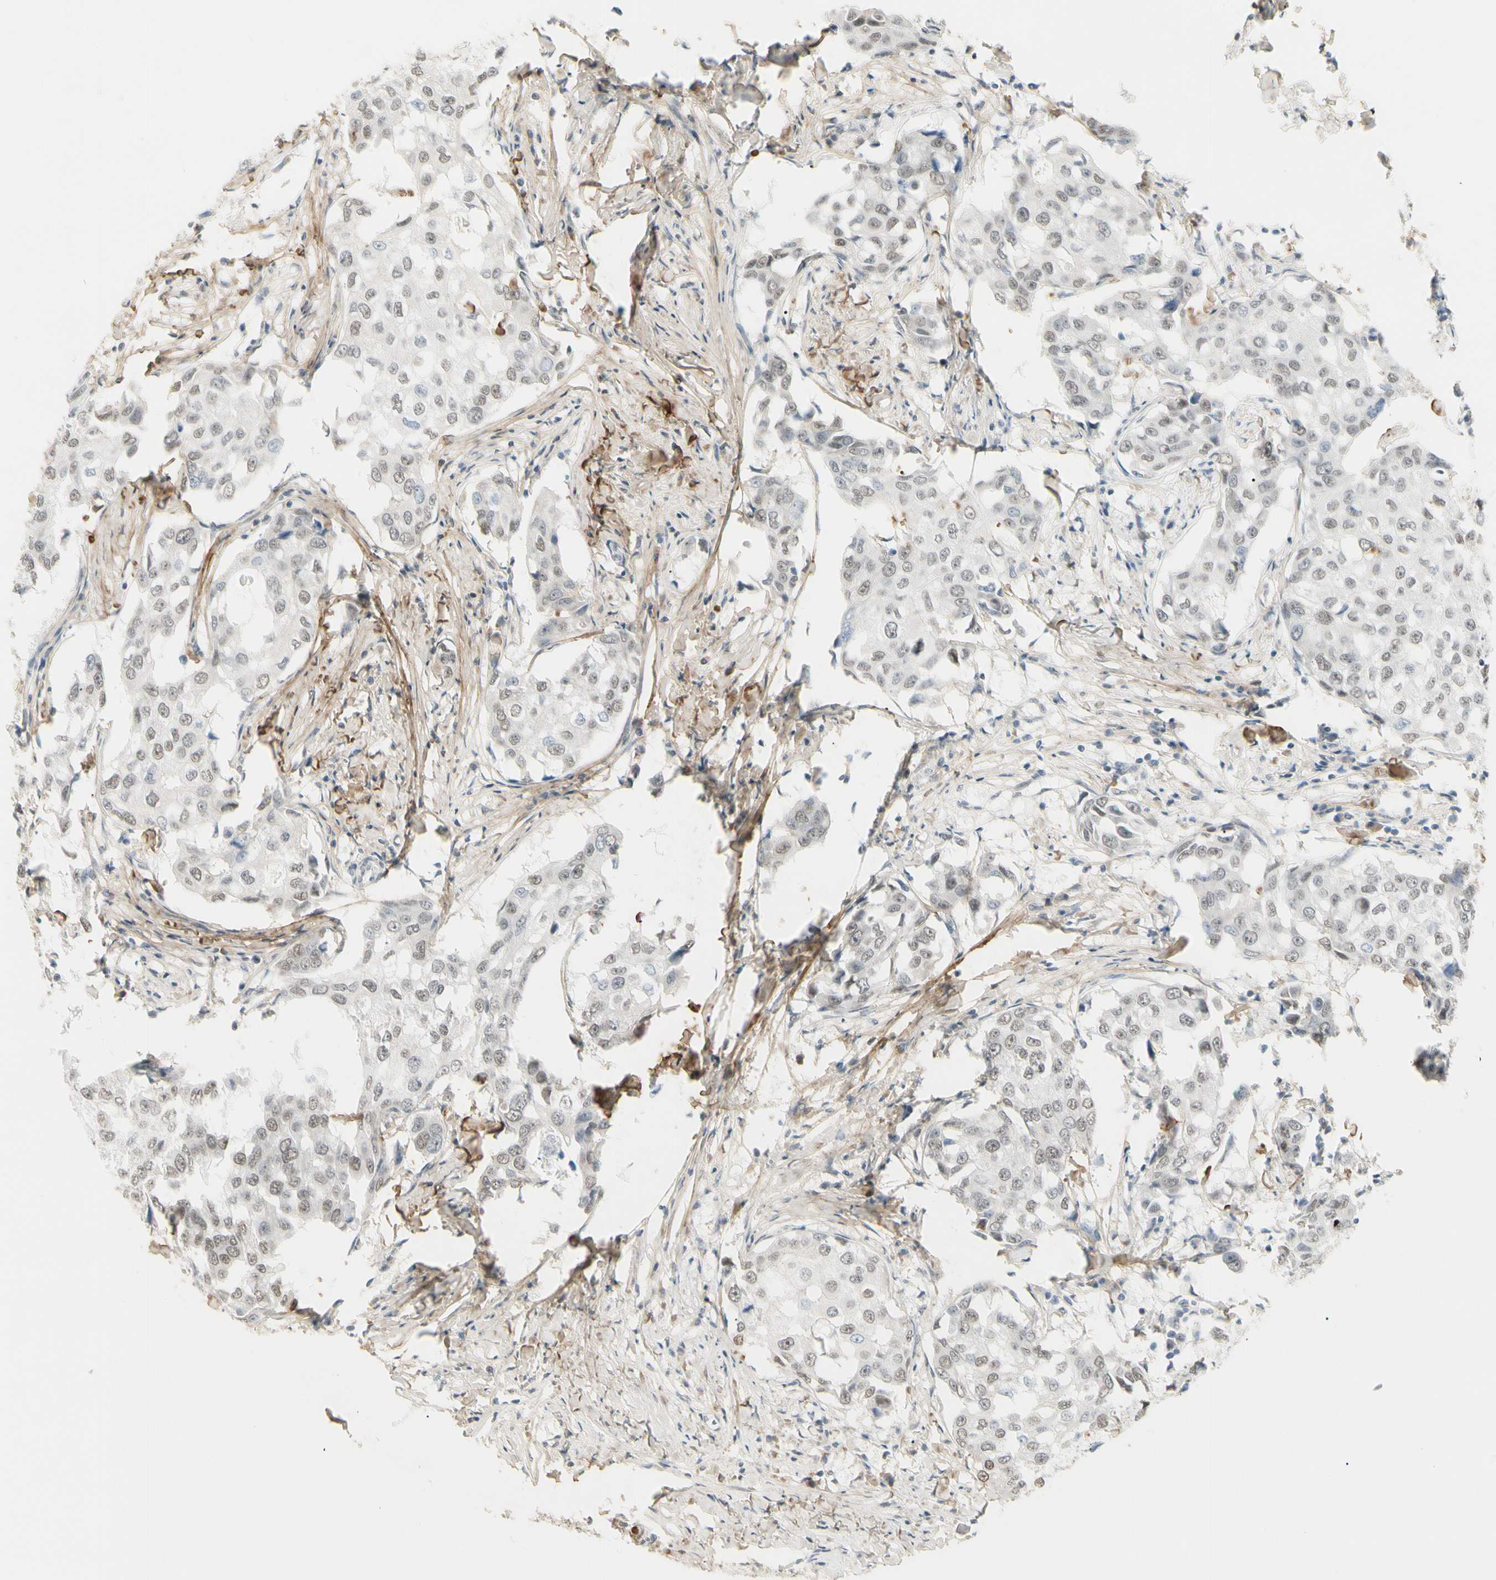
{"staining": {"intensity": "weak", "quantity": ">75%", "location": "nuclear"}, "tissue": "breast cancer", "cell_type": "Tumor cells", "image_type": "cancer", "snomed": [{"axis": "morphology", "description": "Duct carcinoma"}, {"axis": "topography", "description": "Breast"}], "caption": "Protein expression analysis of human breast cancer reveals weak nuclear positivity in about >75% of tumor cells.", "gene": "ASPN", "patient": {"sex": "female", "age": 27}}